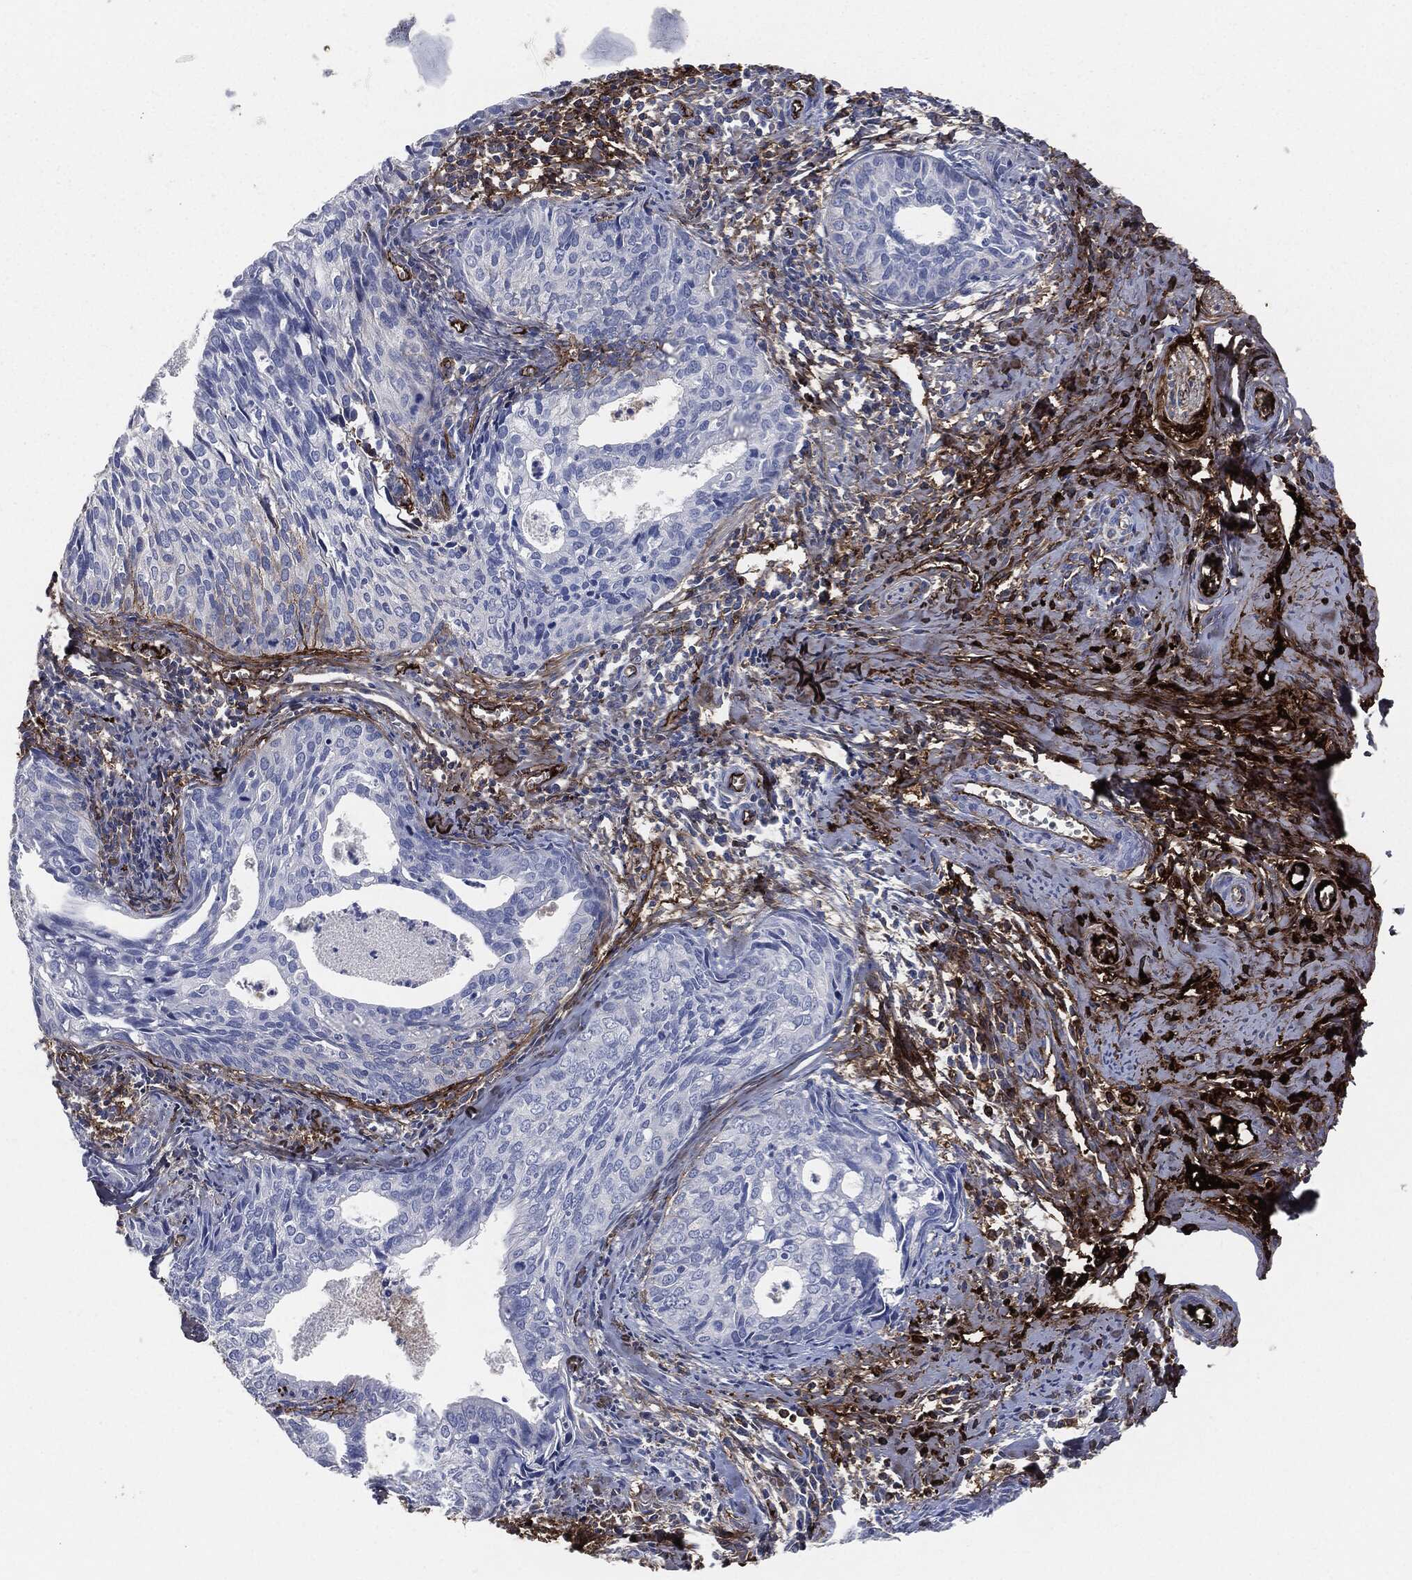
{"staining": {"intensity": "strong", "quantity": "<25%", "location": "cytoplasmic/membranous"}, "tissue": "cervical cancer", "cell_type": "Tumor cells", "image_type": "cancer", "snomed": [{"axis": "morphology", "description": "Squamous cell carcinoma, NOS"}, {"axis": "topography", "description": "Cervix"}], "caption": "A medium amount of strong cytoplasmic/membranous expression is identified in approximately <25% of tumor cells in cervical cancer (squamous cell carcinoma) tissue.", "gene": "APOB", "patient": {"sex": "female", "age": 29}}